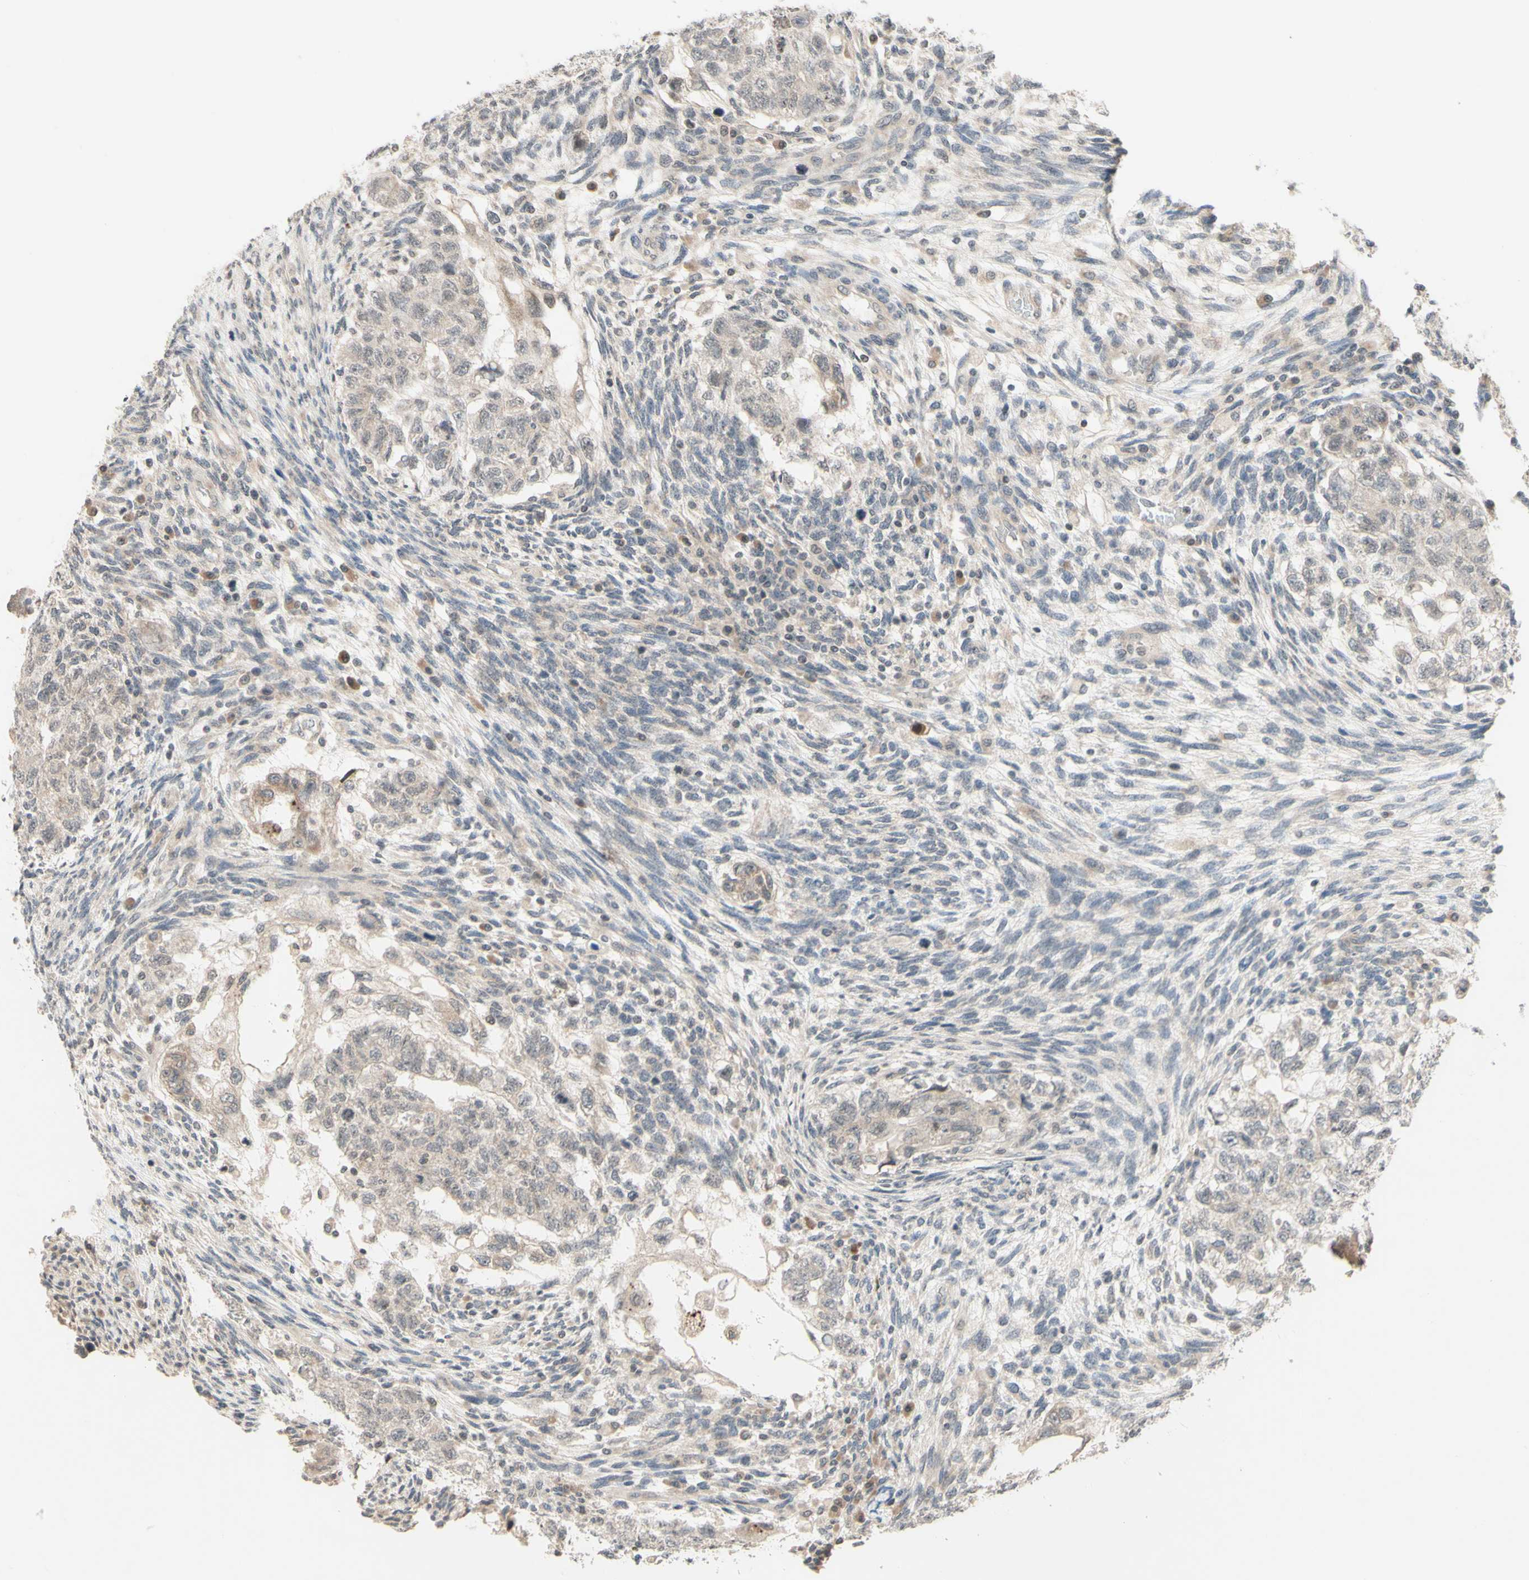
{"staining": {"intensity": "weak", "quantity": ">75%", "location": "cytoplasmic/membranous"}, "tissue": "testis cancer", "cell_type": "Tumor cells", "image_type": "cancer", "snomed": [{"axis": "morphology", "description": "Normal tissue, NOS"}, {"axis": "morphology", "description": "Carcinoma, Embryonal, NOS"}, {"axis": "topography", "description": "Testis"}], "caption": "IHC image of neoplastic tissue: human testis embryonal carcinoma stained using IHC demonstrates low levels of weak protein expression localized specifically in the cytoplasmic/membranous of tumor cells, appearing as a cytoplasmic/membranous brown color.", "gene": "ZW10", "patient": {"sex": "male", "age": 36}}